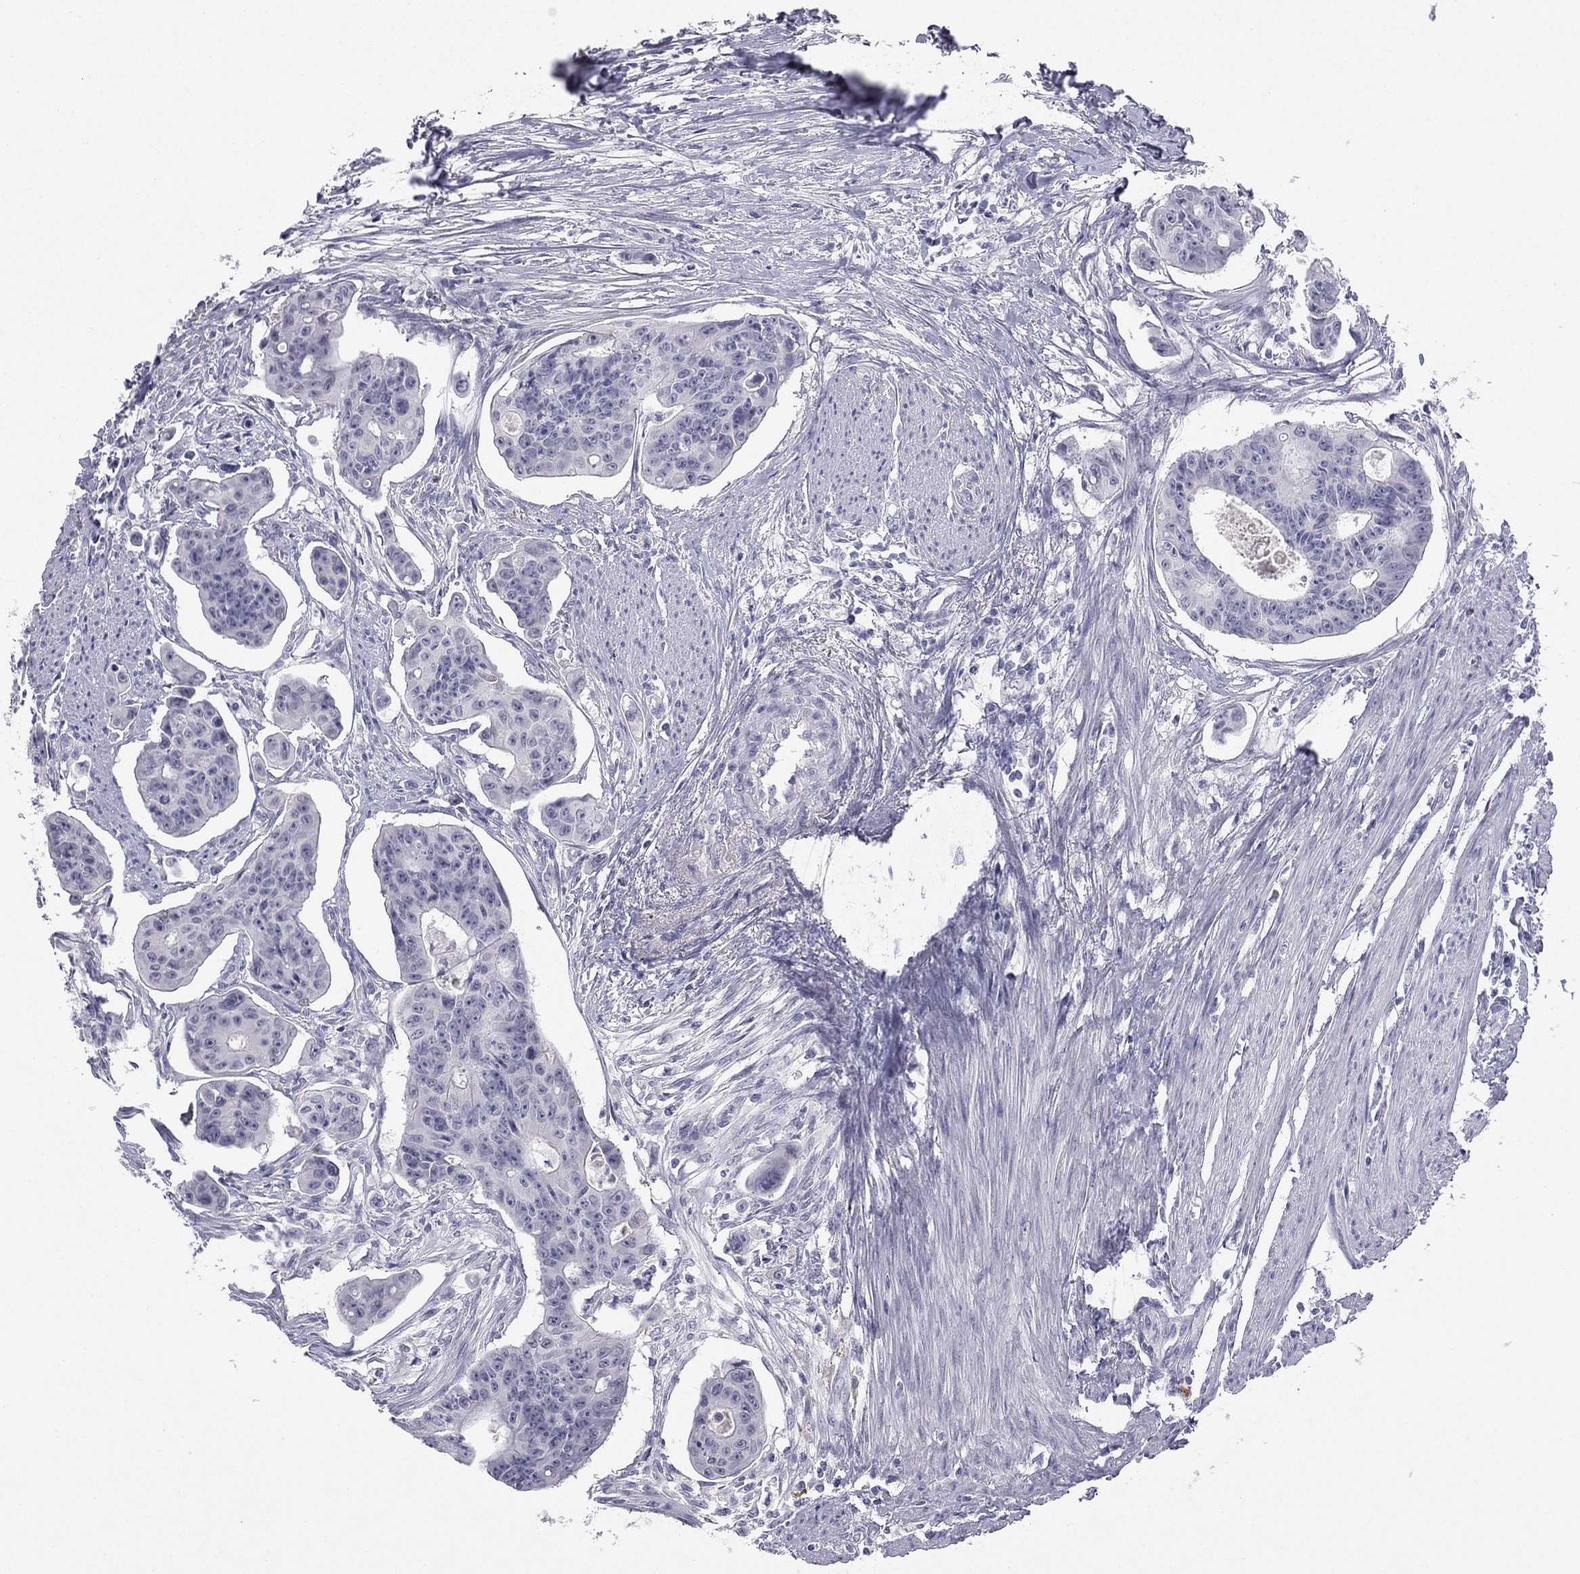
{"staining": {"intensity": "negative", "quantity": "none", "location": "none"}, "tissue": "colorectal cancer", "cell_type": "Tumor cells", "image_type": "cancer", "snomed": [{"axis": "morphology", "description": "Adenocarcinoma, NOS"}, {"axis": "topography", "description": "Colon"}], "caption": "IHC histopathology image of neoplastic tissue: human colorectal cancer stained with DAB (3,3'-diaminobenzidine) reveals no significant protein expression in tumor cells. (DAB (3,3'-diaminobenzidine) IHC with hematoxylin counter stain).", "gene": "TFAP2B", "patient": {"sex": "male", "age": 70}}